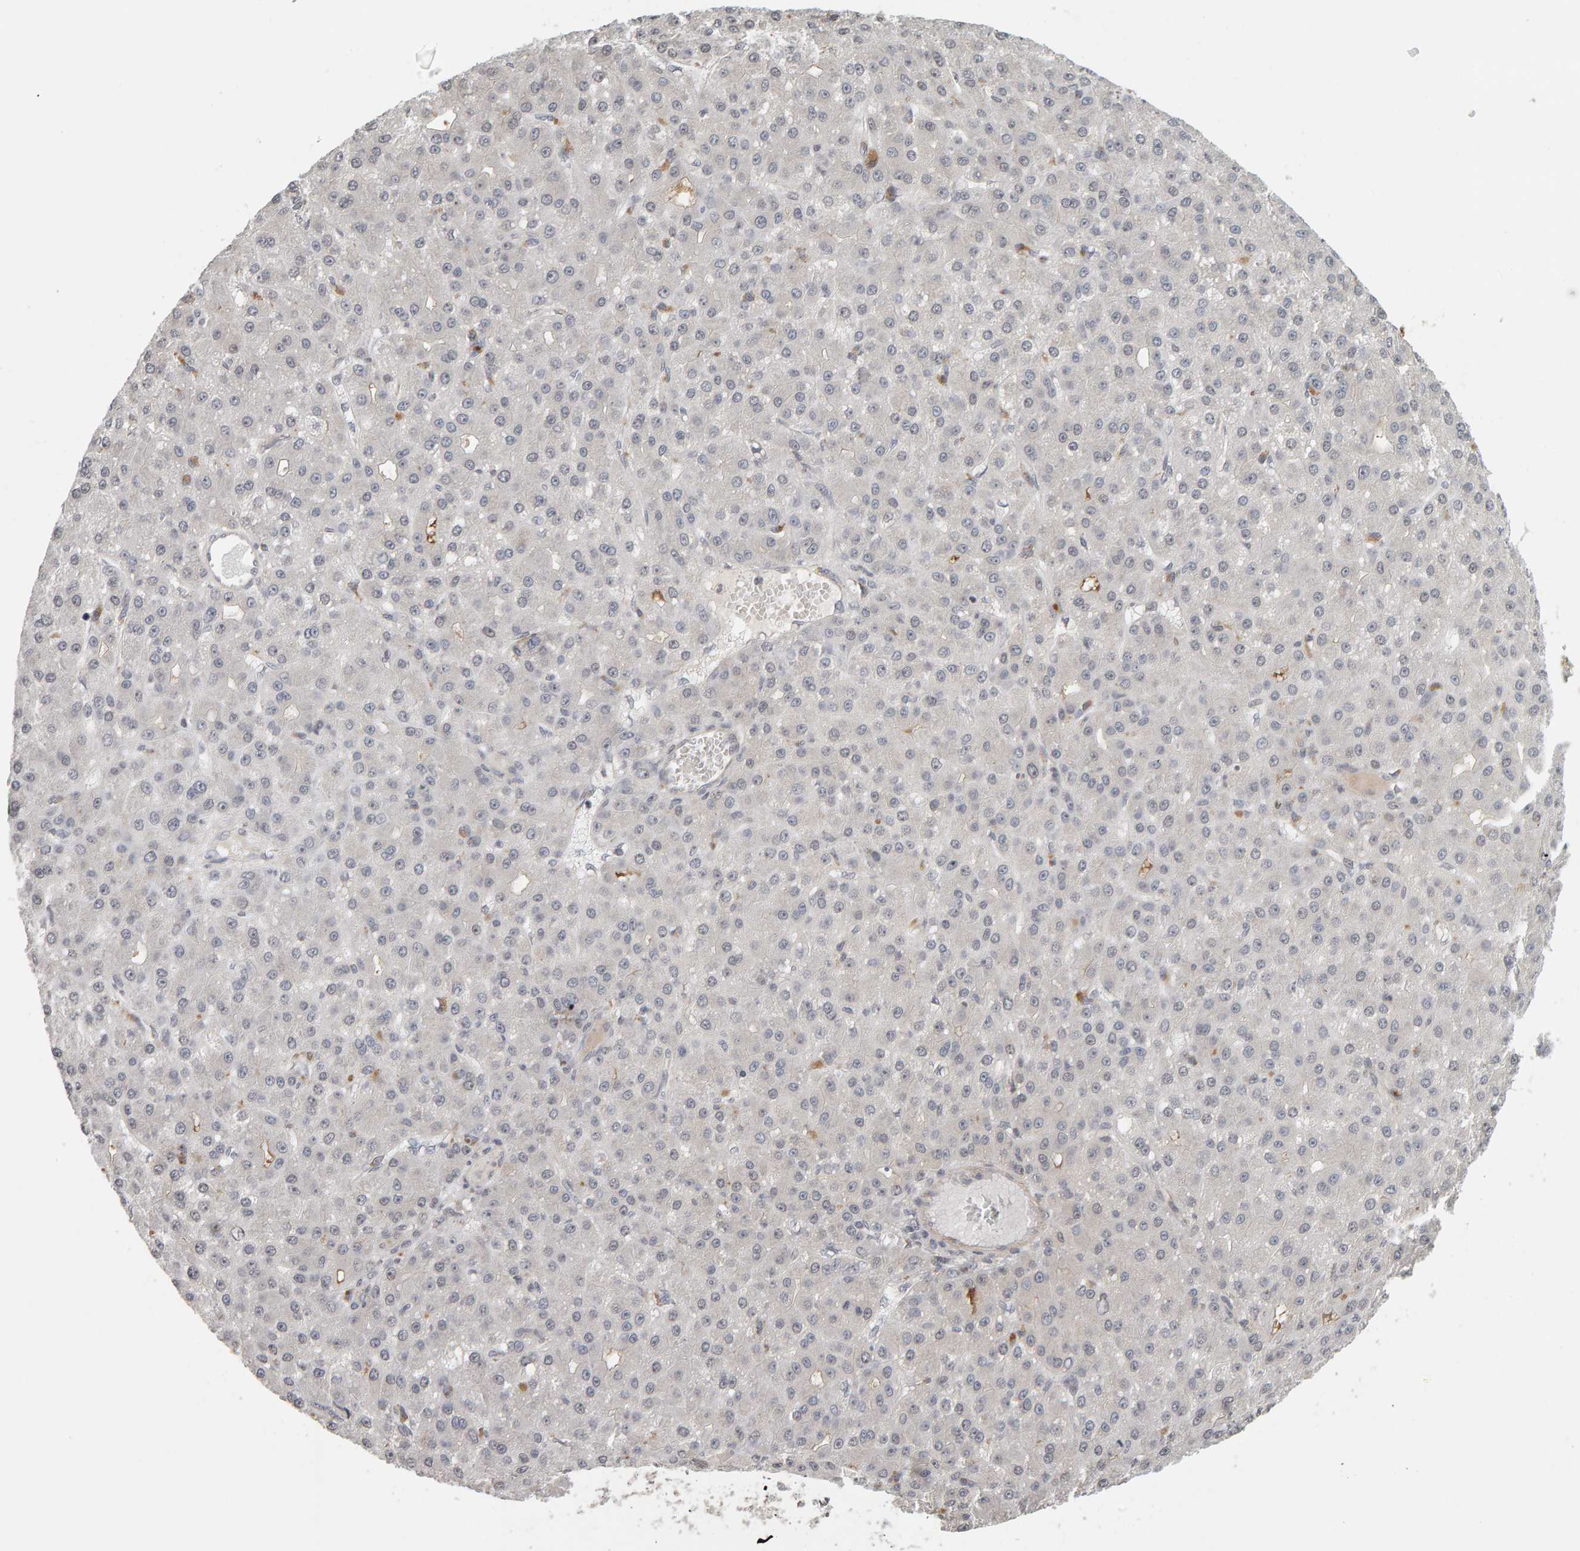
{"staining": {"intensity": "negative", "quantity": "none", "location": "none"}, "tissue": "liver cancer", "cell_type": "Tumor cells", "image_type": "cancer", "snomed": [{"axis": "morphology", "description": "Carcinoma, Hepatocellular, NOS"}, {"axis": "topography", "description": "Liver"}], "caption": "Photomicrograph shows no significant protein staining in tumor cells of hepatocellular carcinoma (liver).", "gene": "TEFM", "patient": {"sex": "male", "age": 67}}